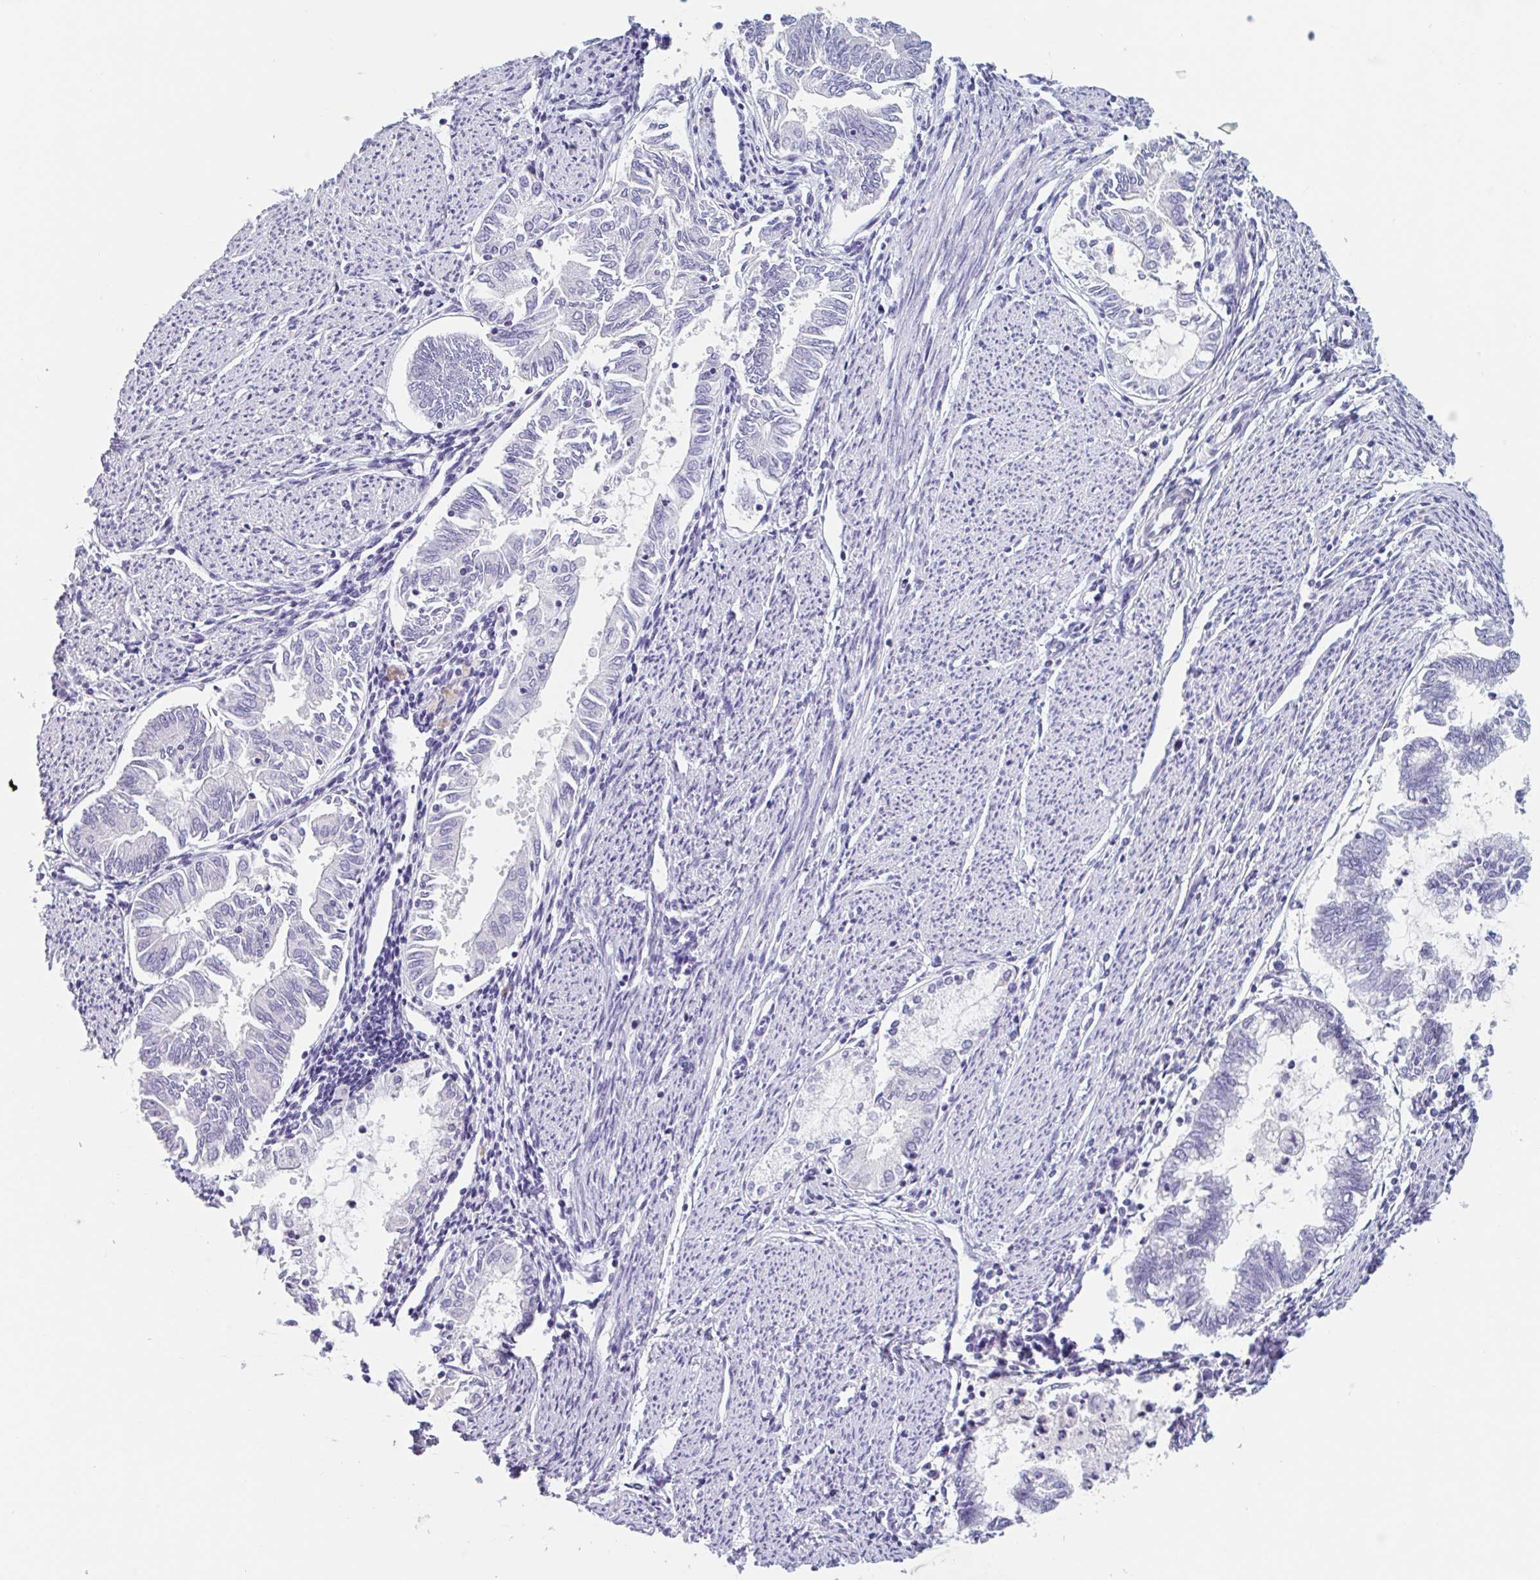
{"staining": {"intensity": "negative", "quantity": "none", "location": "none"}, "tissue": "endometrial cancer", "cell_type": "Tumor cells", "image_type": "cancer", "snomed": [{"axis": "morphology", "description": "Adenocarcinoma, NOS"}, {"axis": "topography", "description": "Endometrium"}], "caption": "Endometrial adenocarcinoma was stained to show a protein in brown. There is no significant staining in tumor cells. (DAB (3,3'-diaminobenzidine) immunohistochemistry (IHC) with hematoxylin counter stain).", "gene": "EMC4", "patient": {"sex": "female", "age": 79}}